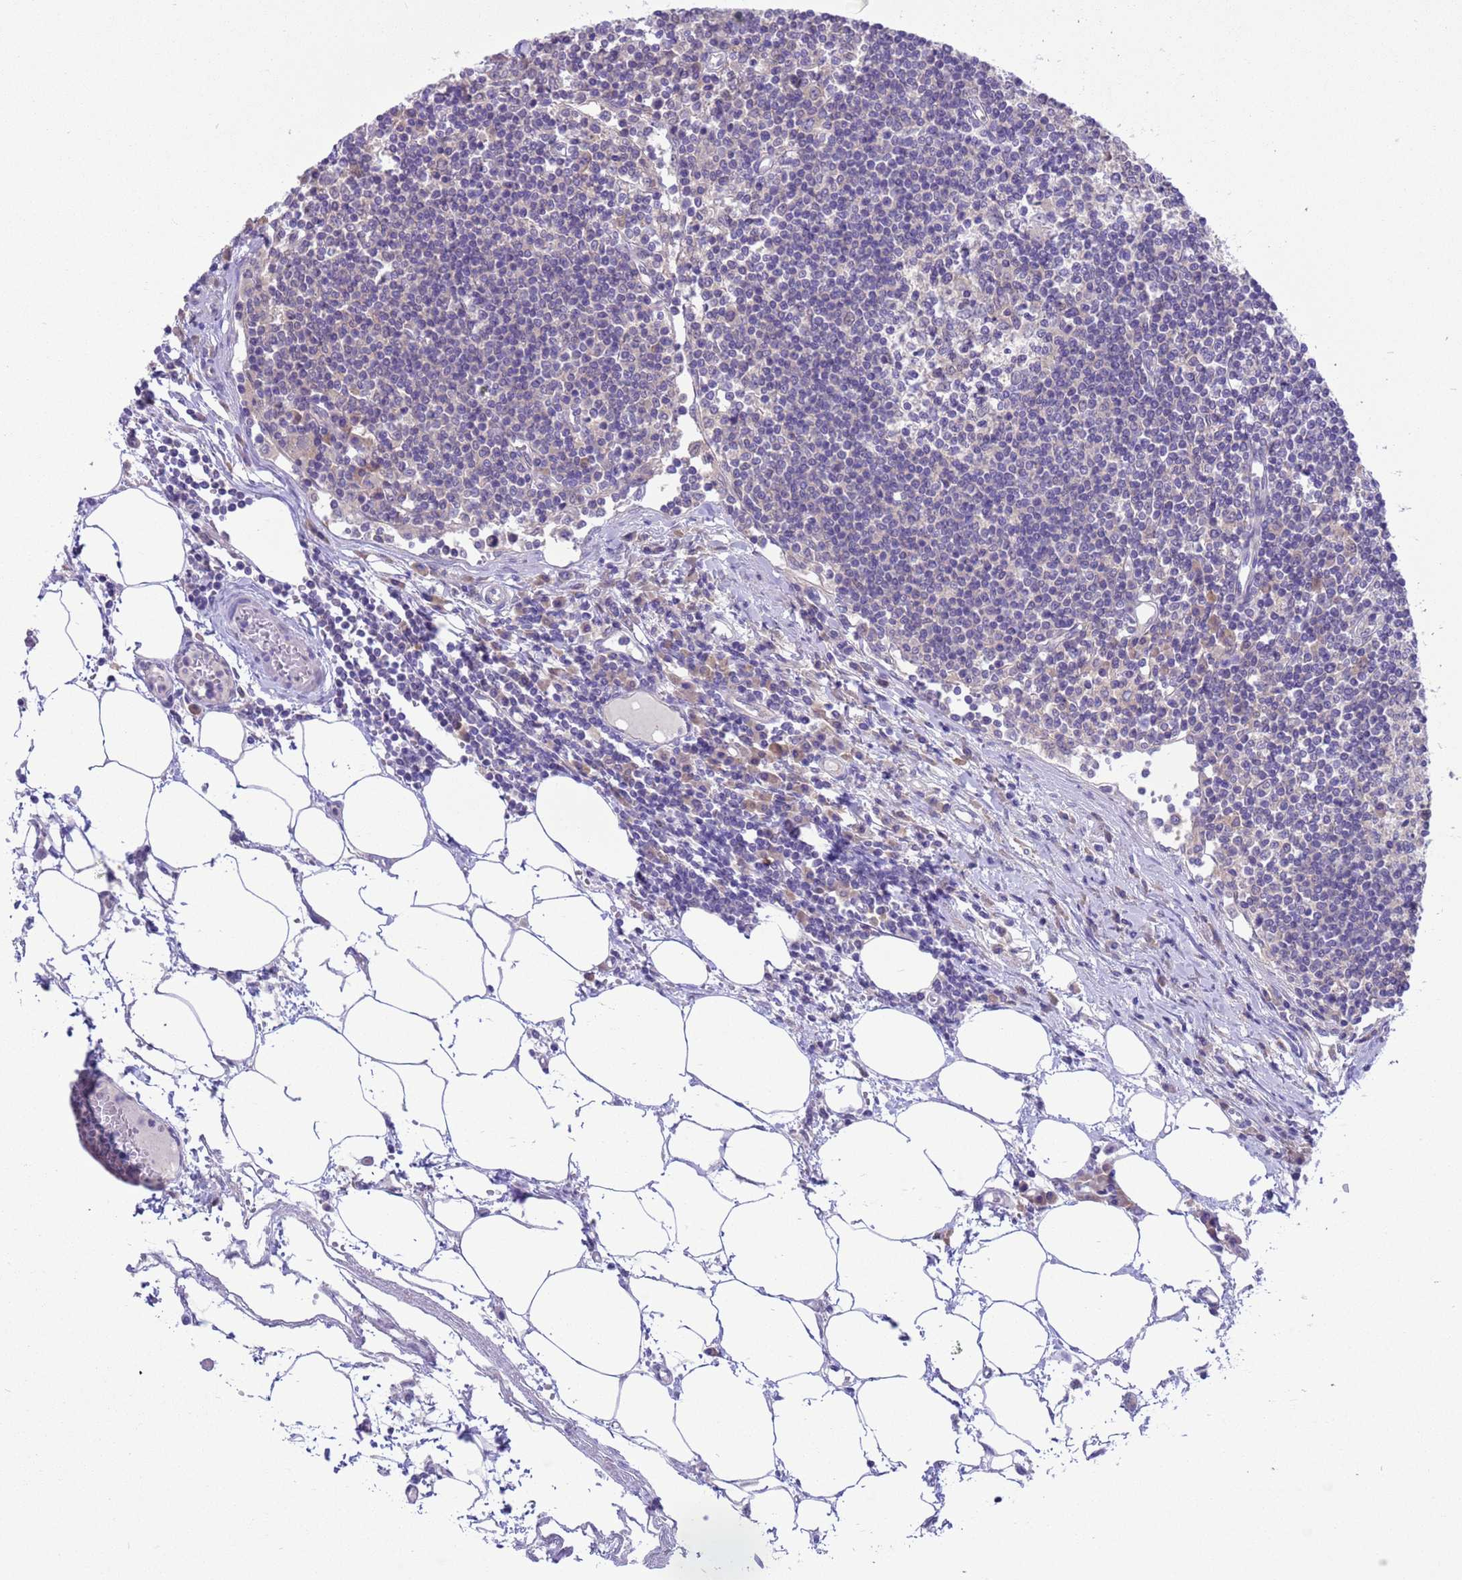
{"staining": {"intensity": "negative", "quantity": "none", "location": "none"}, "tissue": "lymph node", "cell_type": "Germinal center cells", "image_type": "normal", "snomed": [{"axis": "morphology", "description": "Adenocarcinoma, NOS"}, {"axis": "topography", "description": "Lymph node"}], "caption": "Immunohistochemical staining of benign human lymph node reveals no significant expression in germinal center cells. Nuclei are stained in blue.", "gene": "ZNF461", "patient": {"sex": "female", "age": 62}}